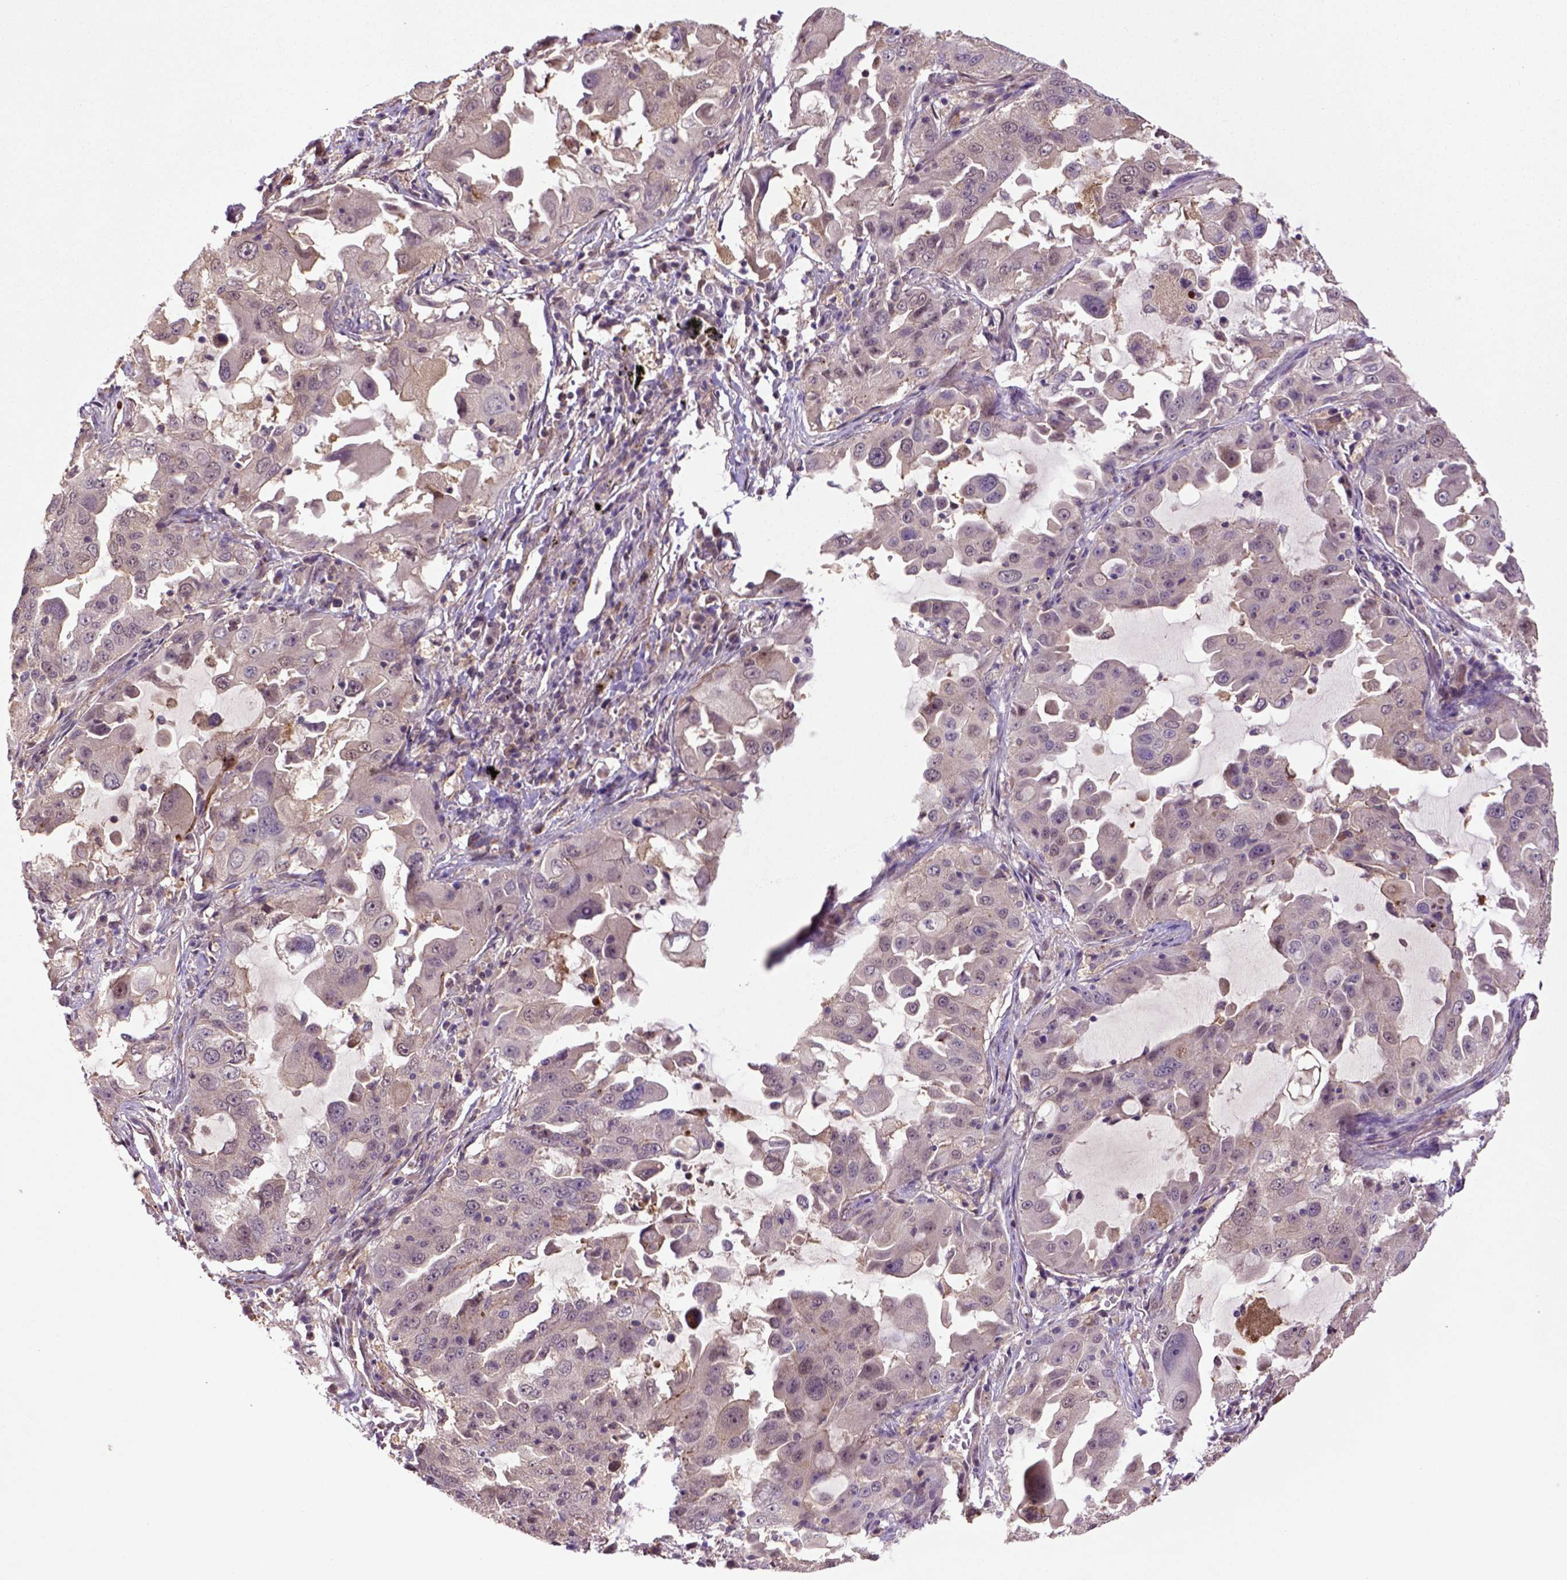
{"staining": {"intensity": "moderate", "quantity": "<25%", "location": "cytoplasmic/membranous"}, "tissue": "lung cancer", "cell_type": "Tumor cells", "image_type": "cancer", "snomed": [{"axis": "morphology", "description": "Adenocarcinoma, NOS"}, {"axis": "topography", "description": "Lung"}], "caption": "Human adenocarcinoma (lung) stained with a protein marker displays moderate staining in tumor cells.", "gene": "HSPBP1", "patient": {"sex": "female", "age": 61}}